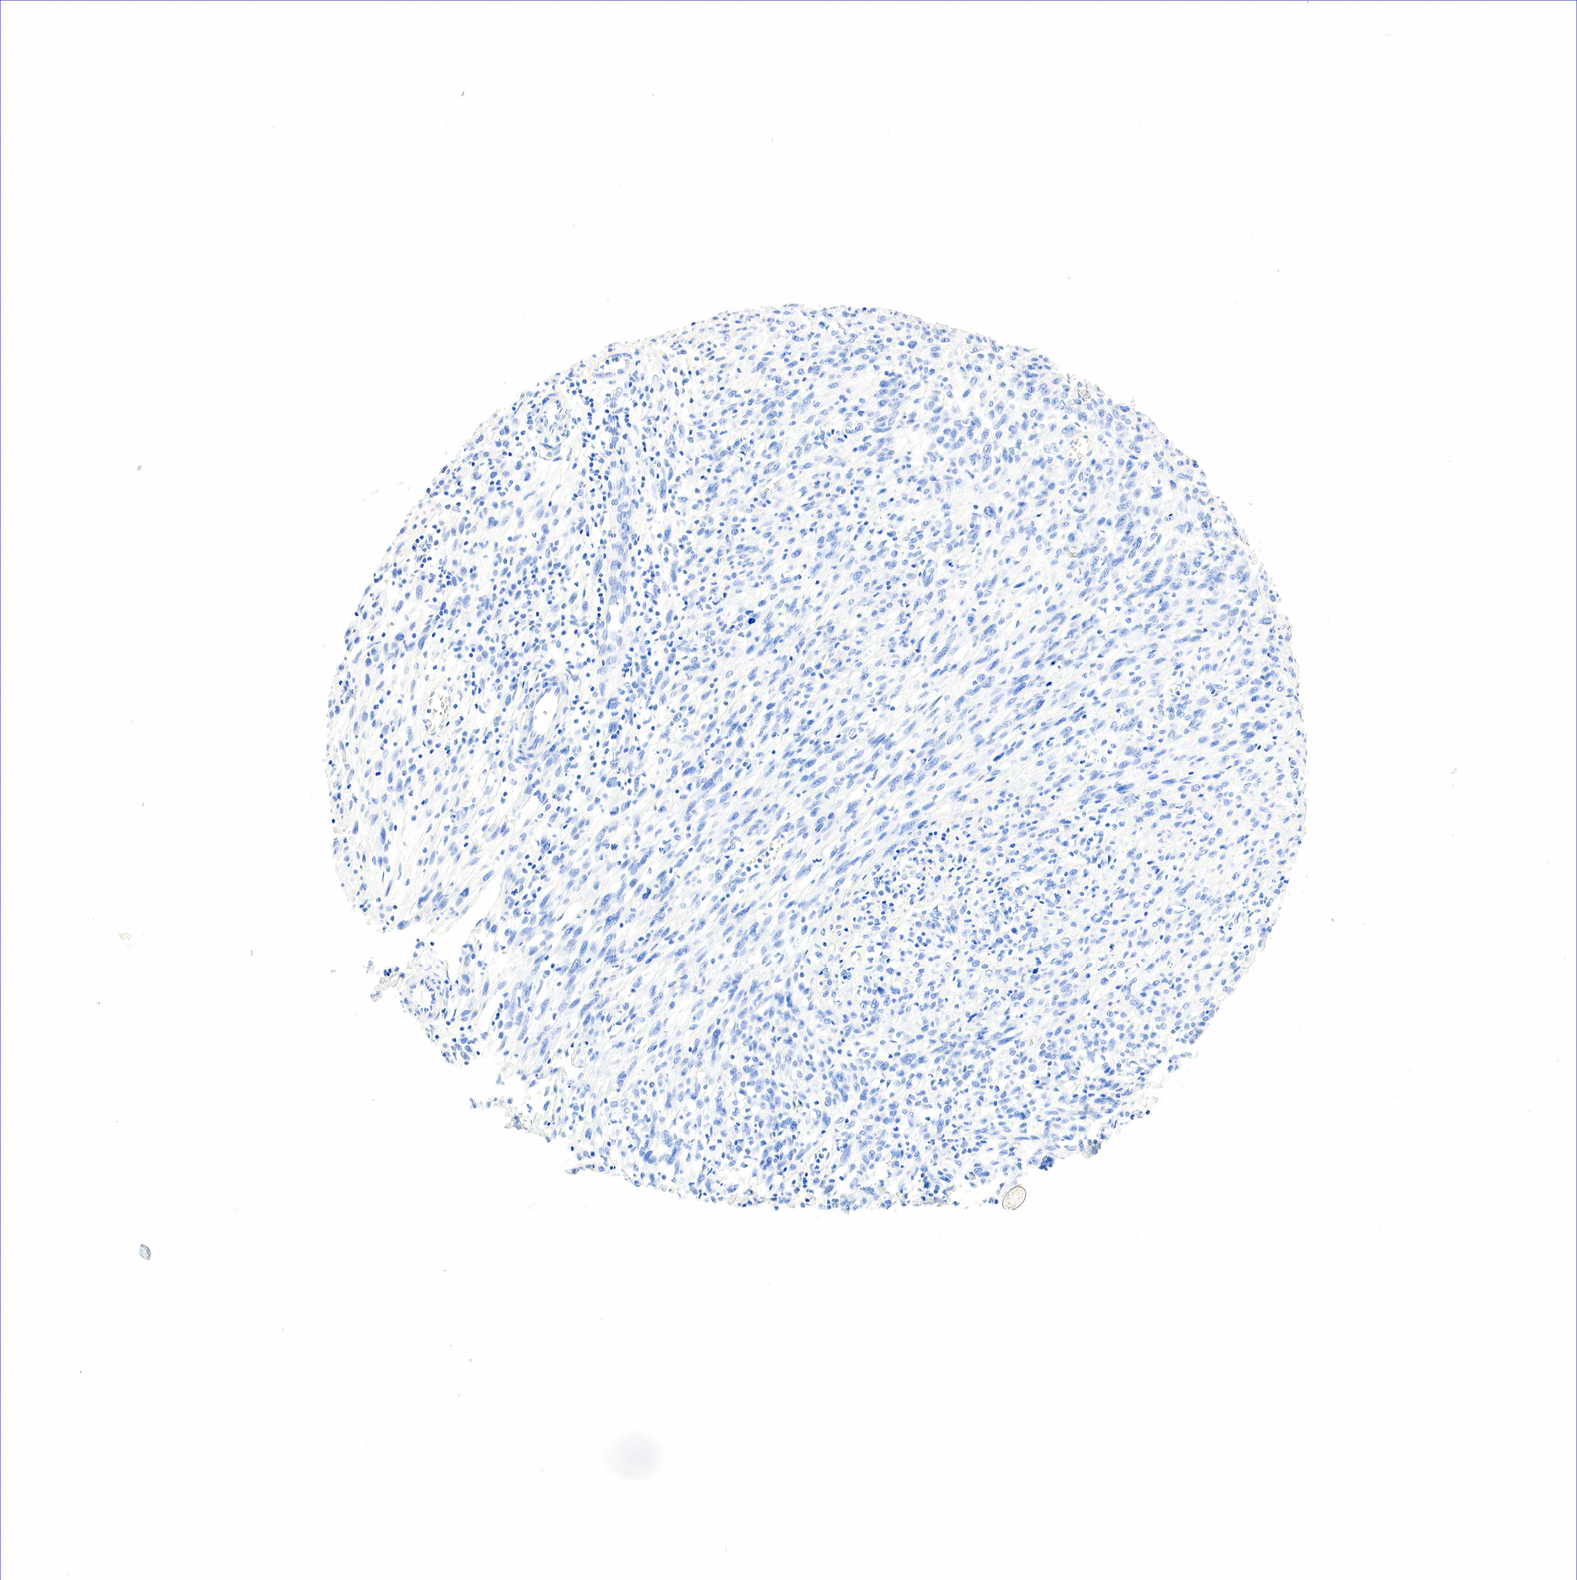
{"staining": {"intensity": "negative", "quantity": "none", "location": "none"}, "tissue": "melanoma", "cell_type": "Tumor cells", "image_type": "cancer", "snomed": [{"axis": "morphology", "description": "Malignant melanoma, NOS"}, {"axis": "topography", "description": "Skin"}], "caption": "Malignant melanoma was stained to show a protein in brown. There is no significant positivity in tumor cells. The staining is performed using DAB brown chromogen with nuclei counter-stained in using hematoxylin.", "gene": "NKX2-1", "patient": {"sex": "male", "age": 51}}